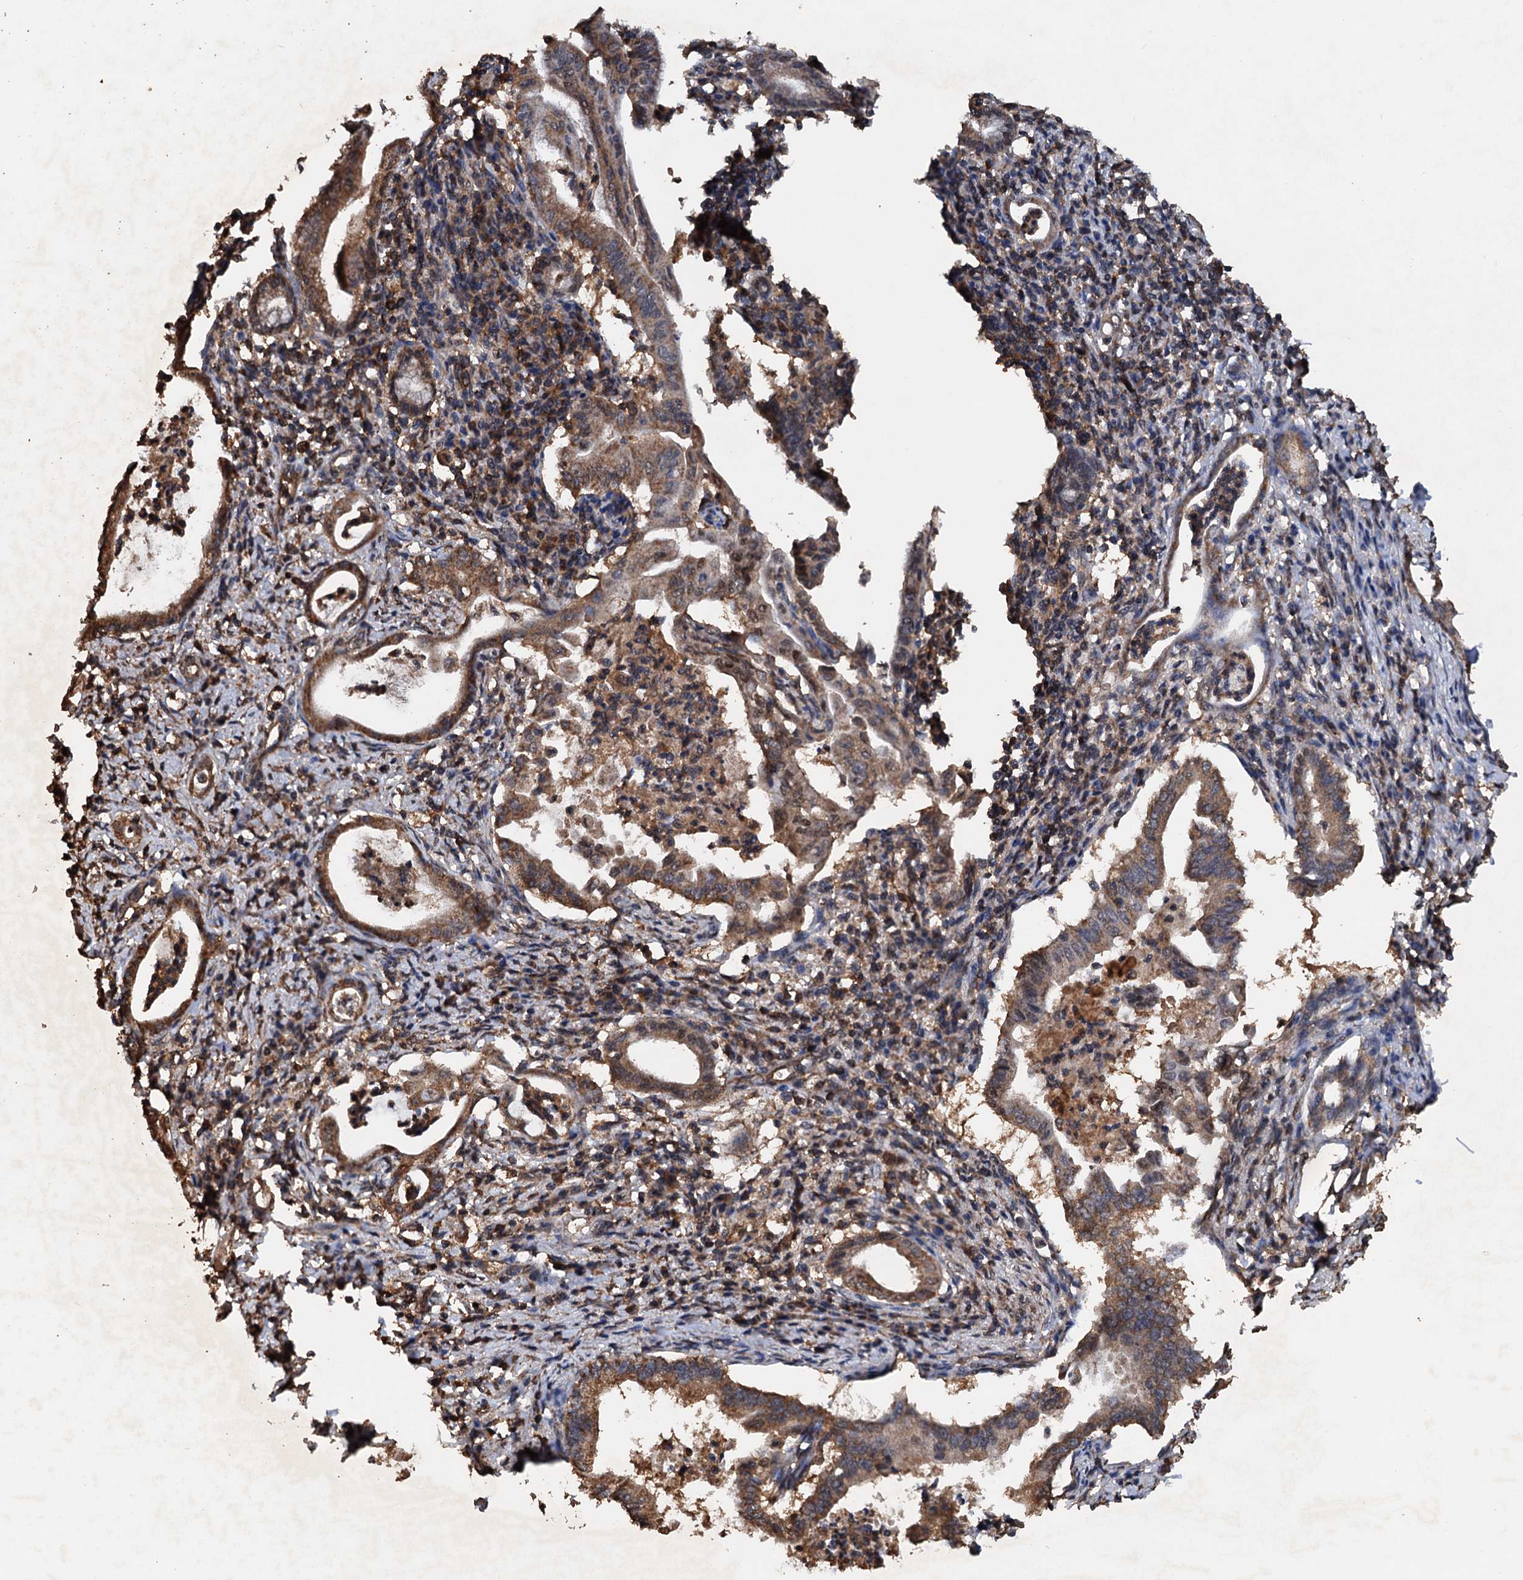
{"staining": {"intensity": "moderate", "quantity": ">75%", "location": "cytoplasmic/membranous"}, "tissue": "pancreatic cancer", "cell_type": "Tumor cells", "image_type": "cancer", "snomed": [{"axis": "morphology", "description": "Adenocarcinoma, NOS"}, {"axis": "topography", "description": "Pancreas"}], "caption": "Adenocarcinoma (pancreatic) stained for a protein displays moderate cytoplasmic/membranous positivity in tumor cells.", "gene": "PSMD9", "patient": {"sex": "female", "age": 55}}